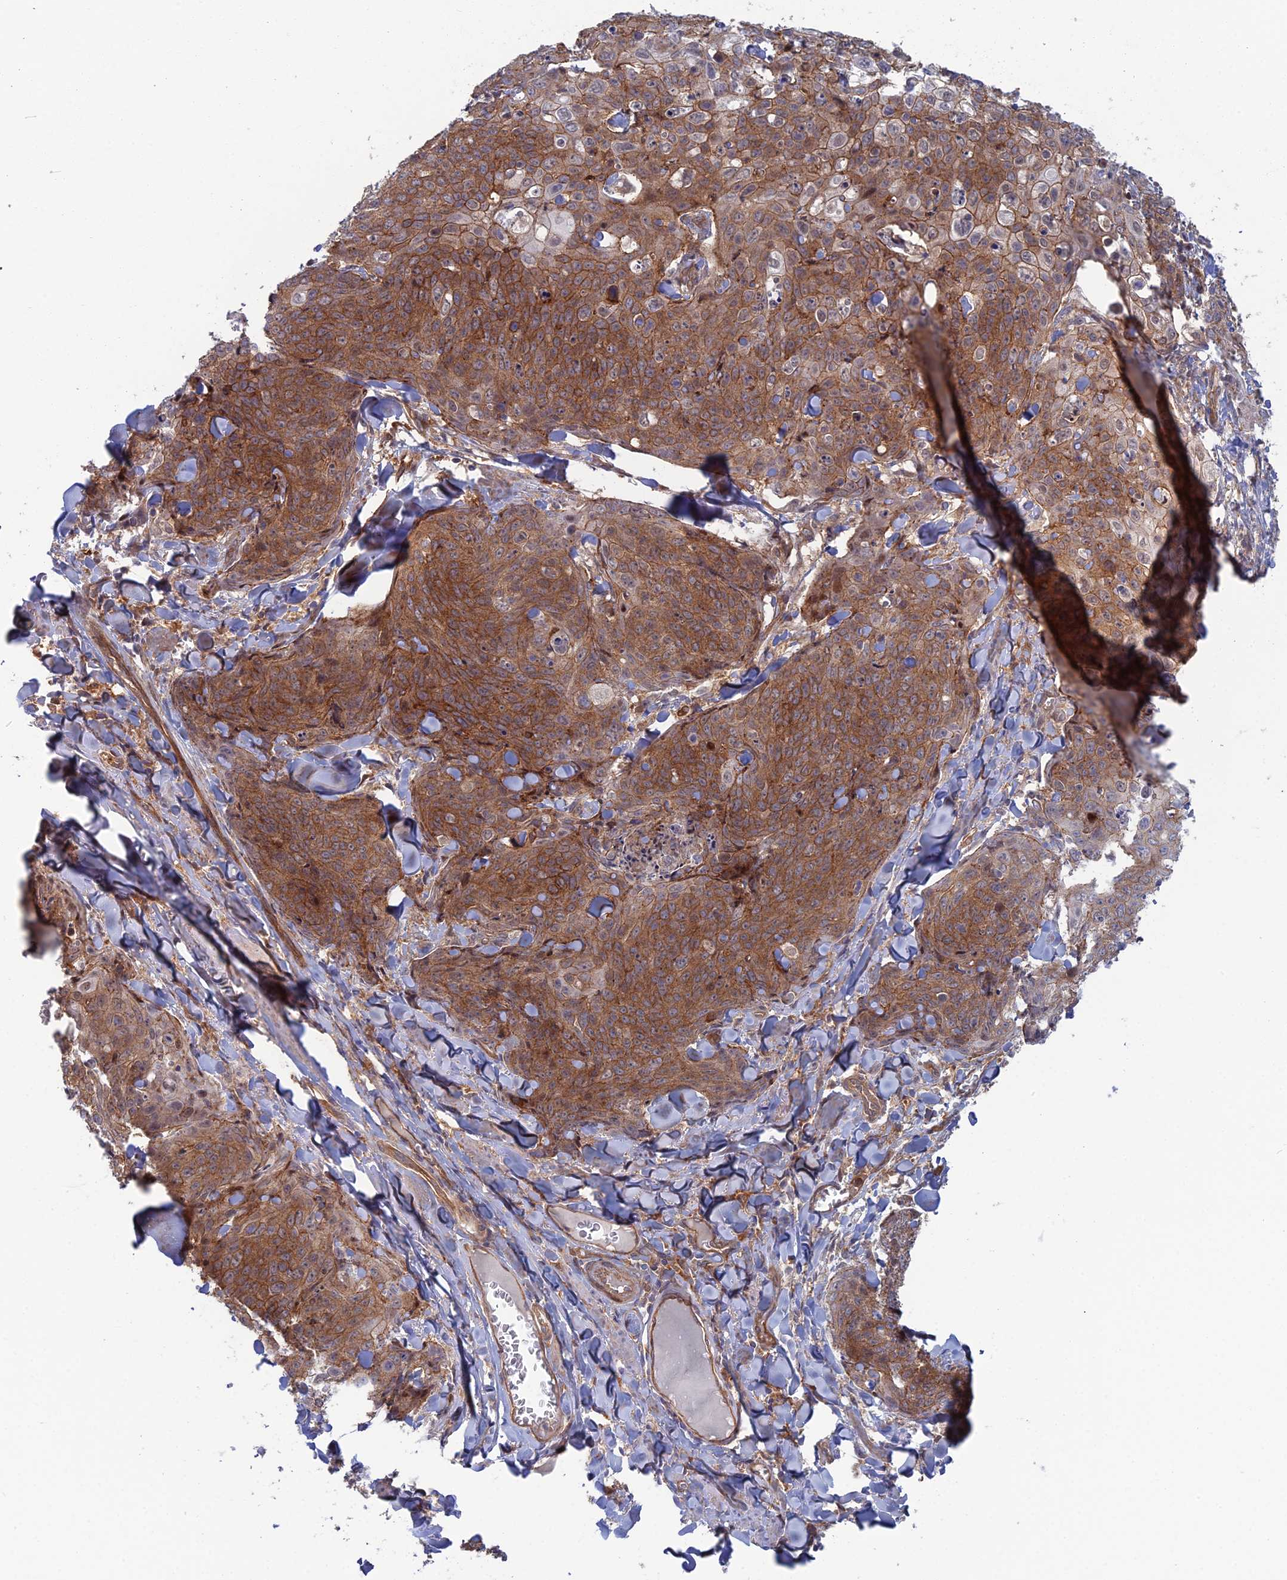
{"staining": {"intensity": "moderate", "quantity": ">75%", "location": "cytoplasmic/membranous"}, "tissue": "skin cancer", "cell_type": "Tumor cells", "image_type": "cancer", "snomed": [{"axis": "morphology", "description": "Squamous cell carcinoma, NOS"}, {"axis": "topography", "description": "Skin"}, {"axis": "topography", "description": "Vulva"}], "caption": "IHC staining of skin cancer, which shows medium levels of moderate cytoplasmic/membranous expression in approximately >75% of tumor cells indicating moderate cytoplasmic/membranous protein staining. The staining was performed using DAB (3,3'-diaminobenzidine) (brown) for protein detection and nuclei were counterstained in hematoxylin (blue).", "gene": "ABHD1", "patient": {"sex": "female", "age": 85}}